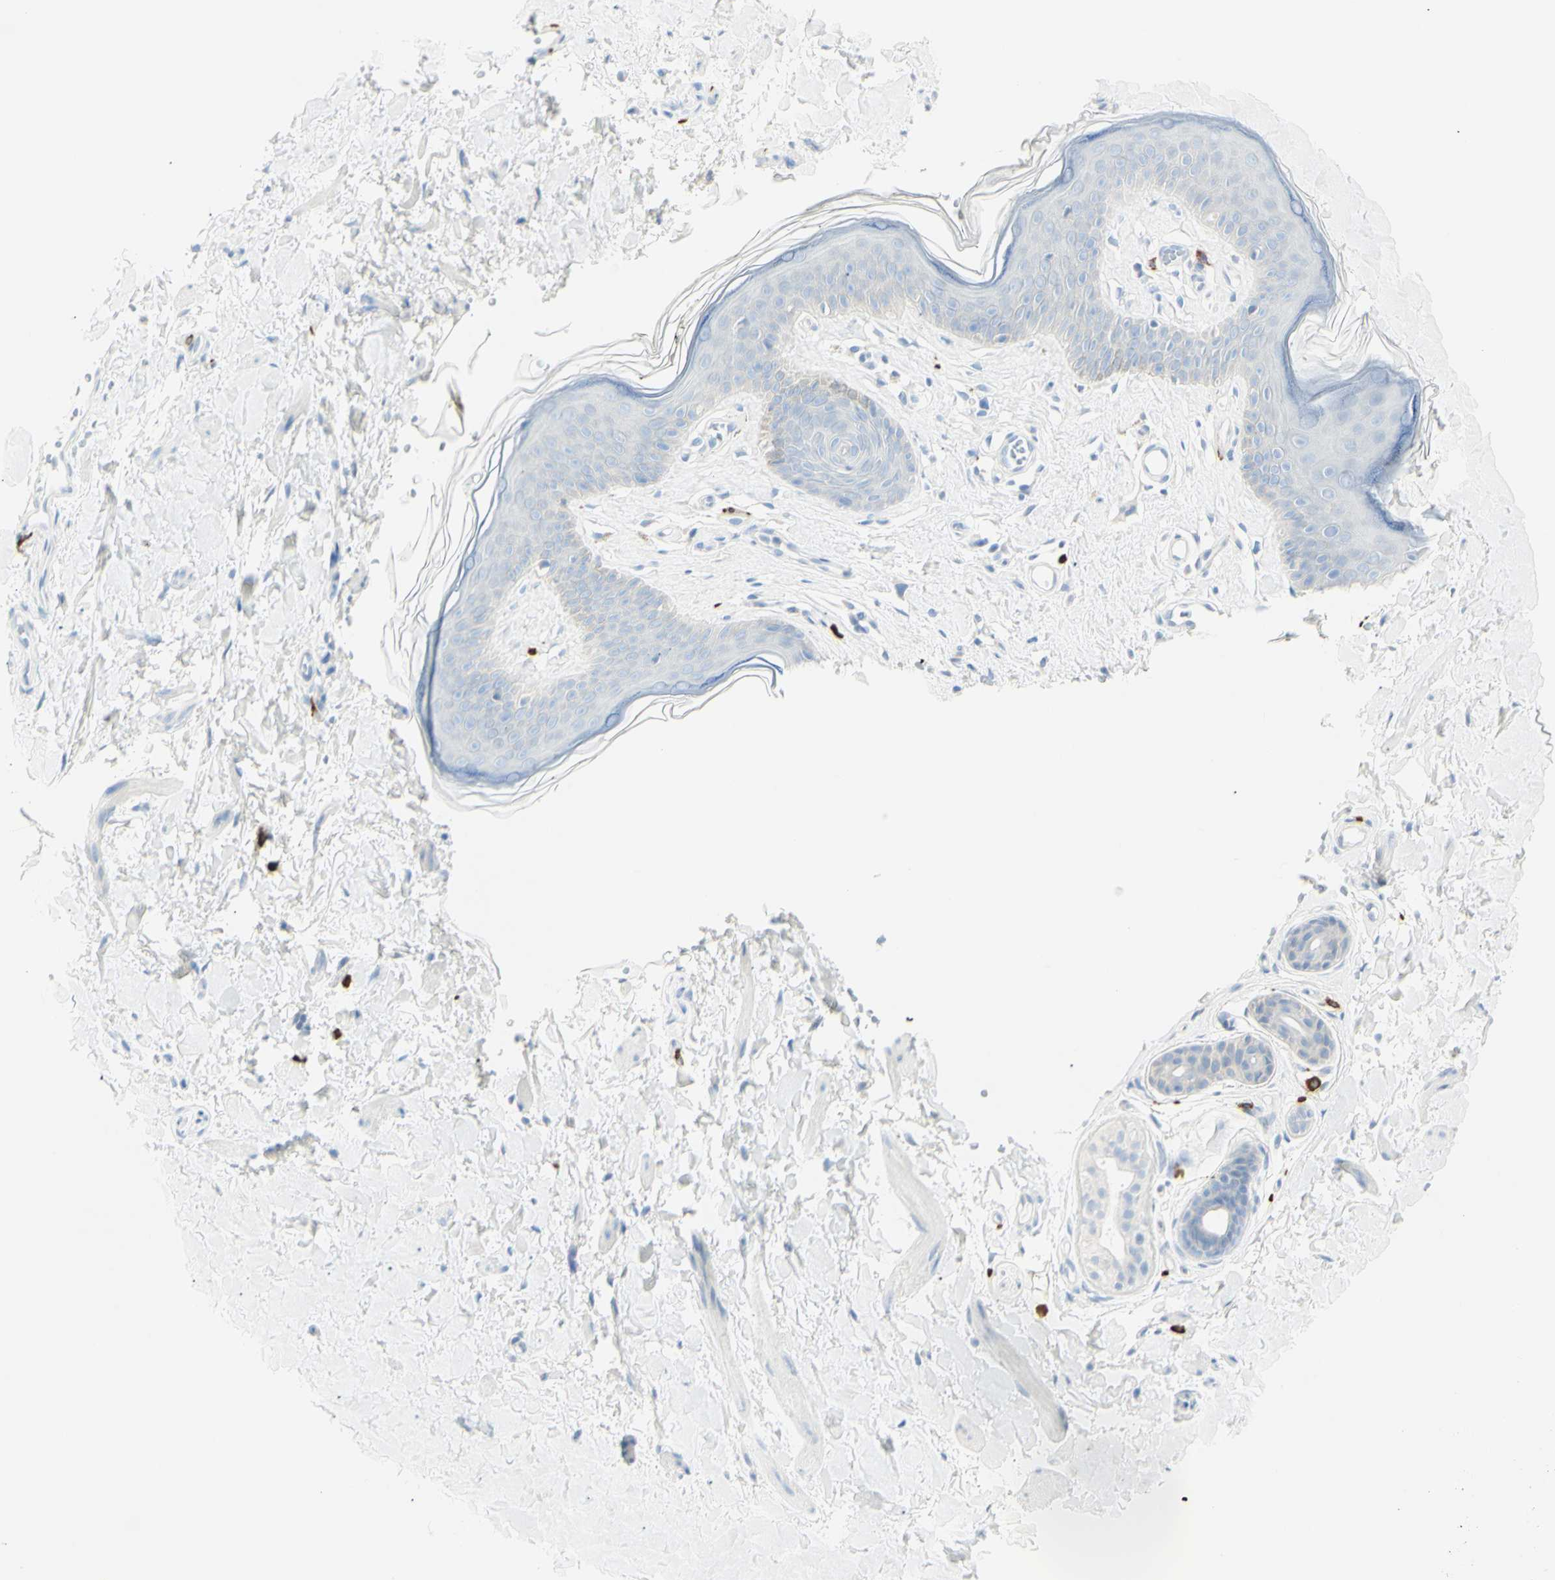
{"staining": {"intensity": "moderate", "quantity": "<25%", "location": "cytoplasmic/membranous"}, "tissue": "skin", "cell_type": "Epidermal cells", "image_type": "normal", "snomed": [{"axis": "morphology", "description": "Normal tissue, NOS"}, {"axis": "morphology", "description": "Inflammation, NOS"}, {"axis": "topography", "description": "Vulva"}], "caption": "Moderate cytoplasmic/membranous protein staining is present in about <25% of epidermal cells in skin. (DAB IHC, brown staining for protein, blue staining for nuclei).", "gene": "LETM1", "patient": {"sex": "female", "age": 84}}